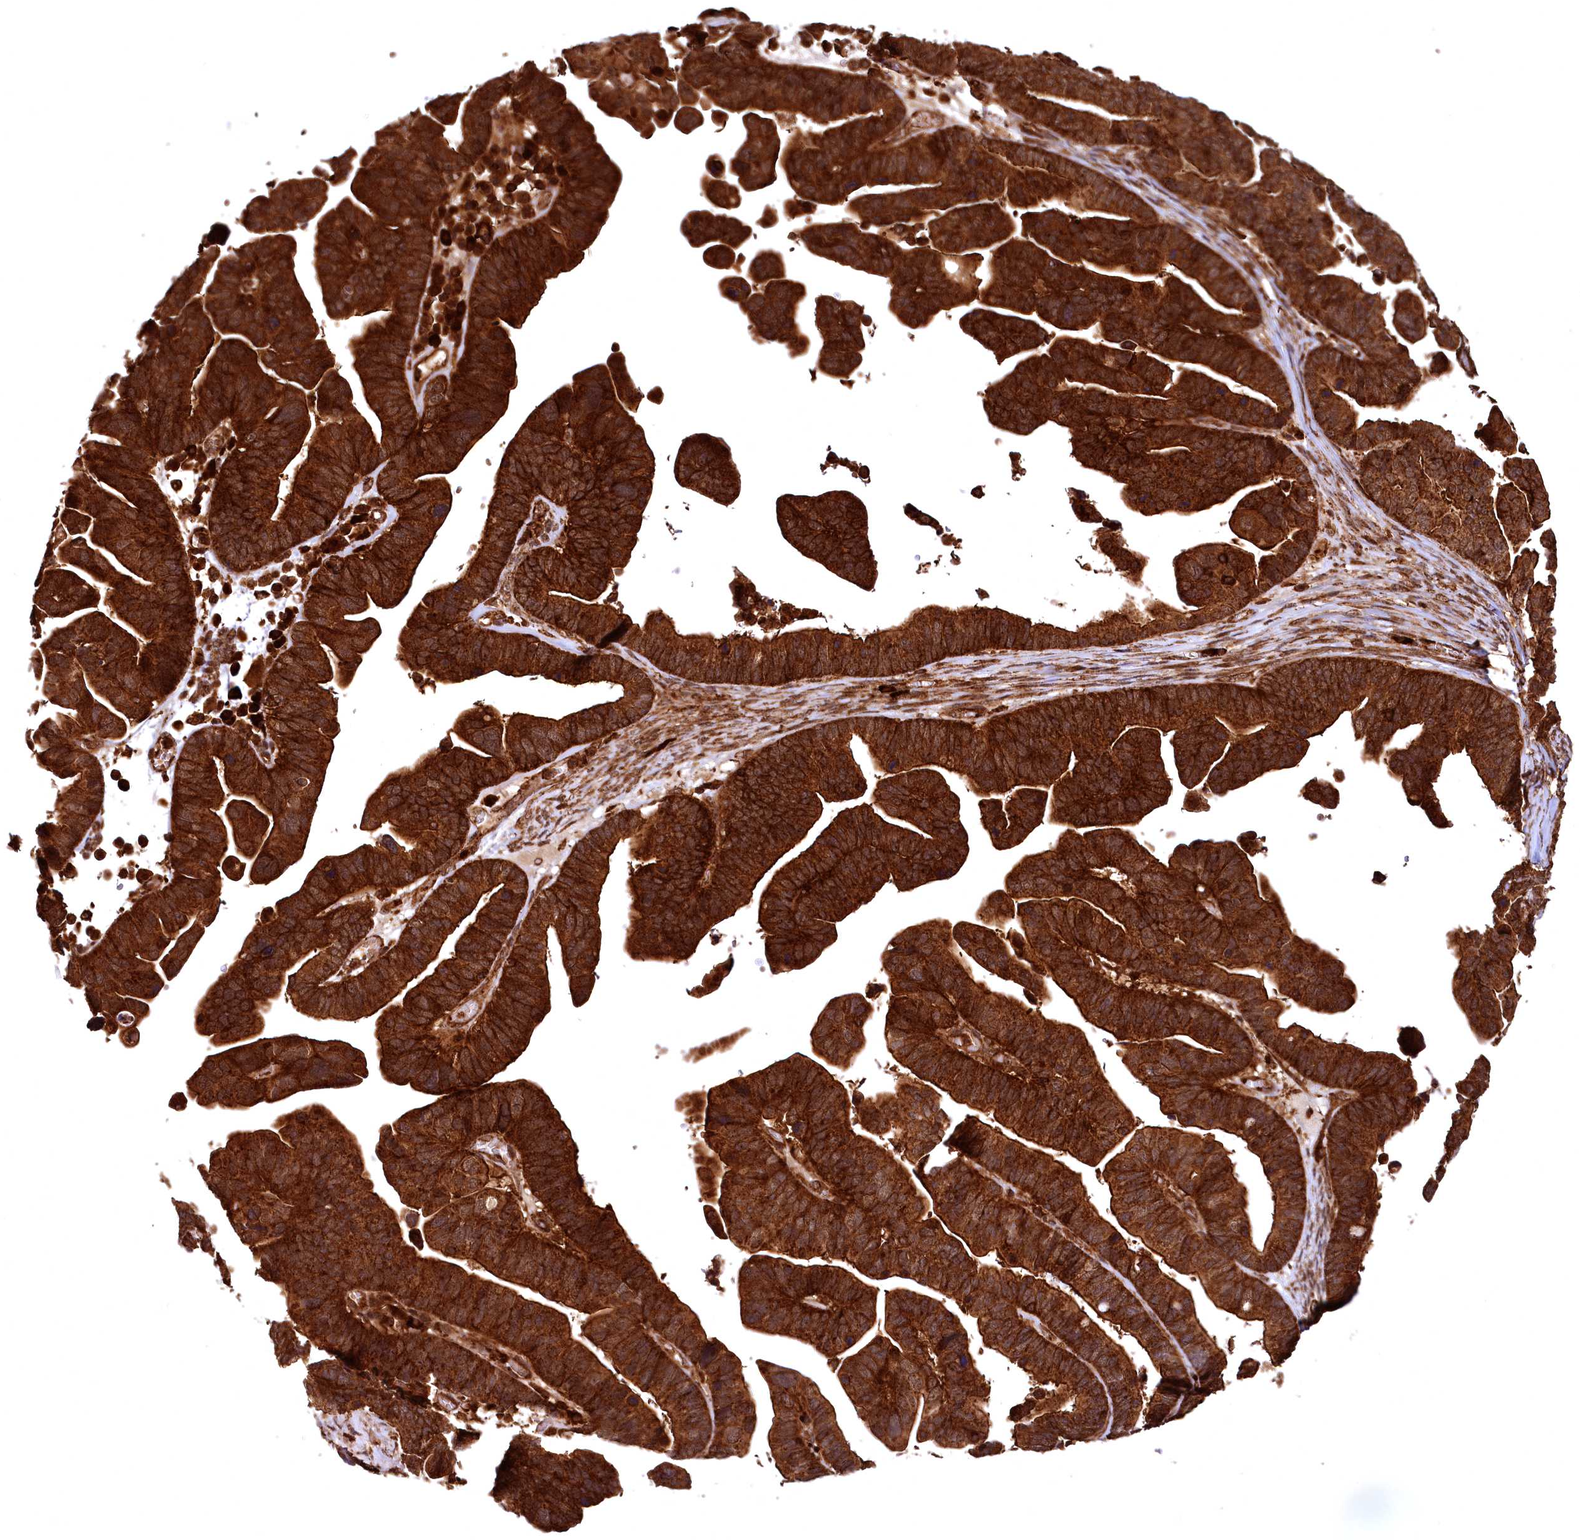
{"staining": {"intensity": "strong", "quantity": ">75%", "location": "cytoplasmic/membranous"}, "tissue": "ovarian cancer", "cell_type": "Tumor cells", "image_type": "cancer", "snomed": [{"axis": "morphology", "description": "Cystadenocarcinoma, serous, NOS"}, {"axis": "topography", "description": "Ovary"}], "caption": "Brown immunohistochemical staining in serous cystadenocarcinoma (ovarian) reveals strong cytoplasmic/membranous staining in approximately >75% of tumor cells.", "gene": "STUB1", "patient": {"sex": "female", "age": 56}}